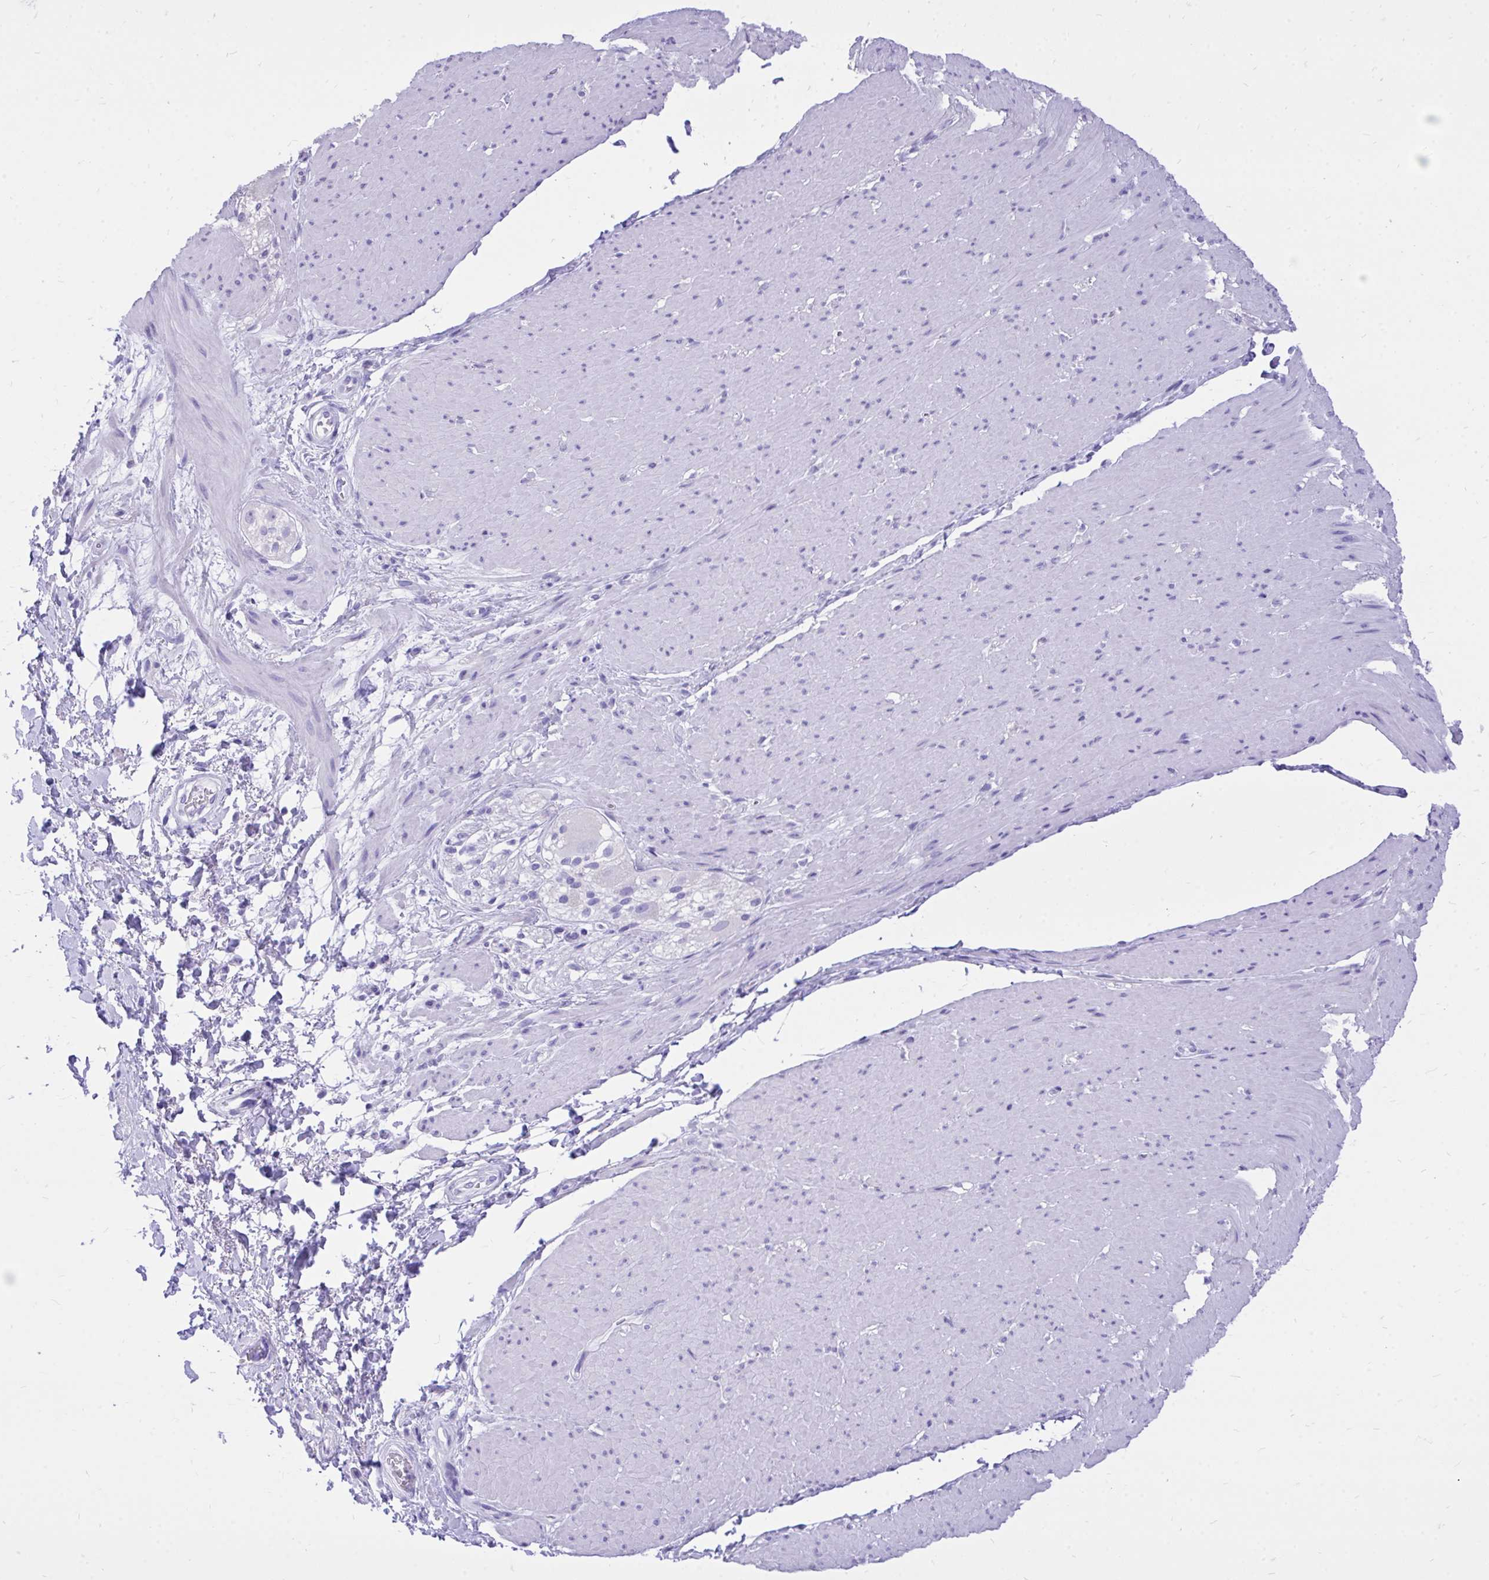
{"staining": {"intensity": "negative", "quantity": "none", "location": "none"}, "tissue": "smooth muscle", "cell_type": "Smooth muscle cells", "image_type": "normal", "snomed": [{"axis": "morphology", "description": "Normal tissue, NOS"}, {"axis": "topography", "description": "Smooth muscle"}, {"axis": "topography", "description": "Rectum"}], "caption": "Immunohistochemistry (IHC) photomicrograph of normal smooth muscle: smooth muscle stained with DAB demonstrates no significant protein staining in smooth muscle cells. (DAB (3,3'-diaminobenzidine) IHC visualized using brightfield microscopy, high magnification).", "gene": "MON1A", "patient": {"sex": "male", "age": 53}}